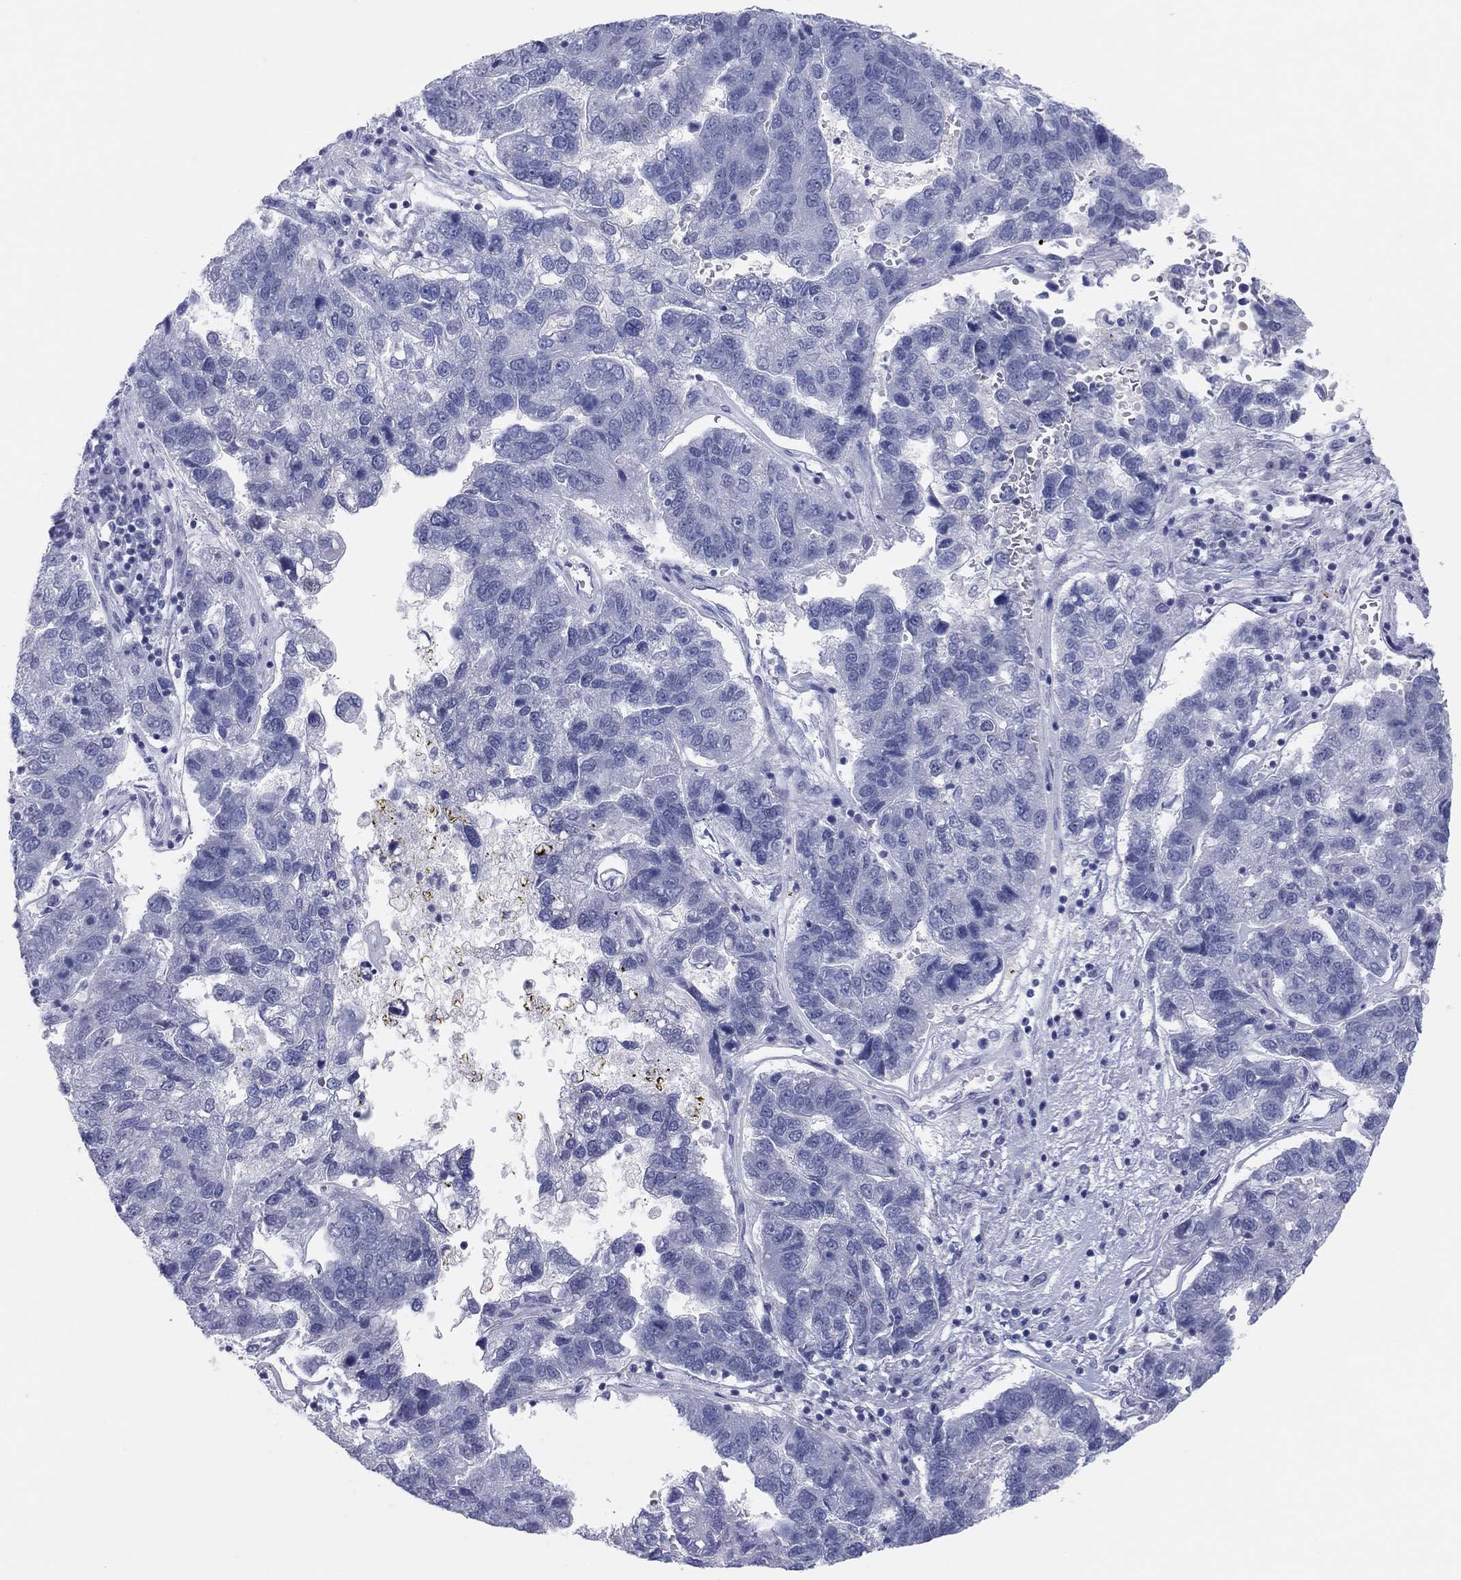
{"staining": {"intensity": "negative", "quantity": "none", "location": "none"}, "tissue": "pancreatic cancer", "cell_type": "Tumor cells", "image_type": "cancer", "snomed": [{"axis": "morphology", "description": "Adenocarcinoma, NOS"}, {"axis": "topography", "description": "Pancreas"}], "caption": "This histopathology image is of pancreatic cancer stained with immunohistochemistry to label a protein in brown with the nuclei are counter-stained blue. There is no staining in tumor cells.", "gene": "CPNE6", "patient": {"sex": "female", "age": 61}}